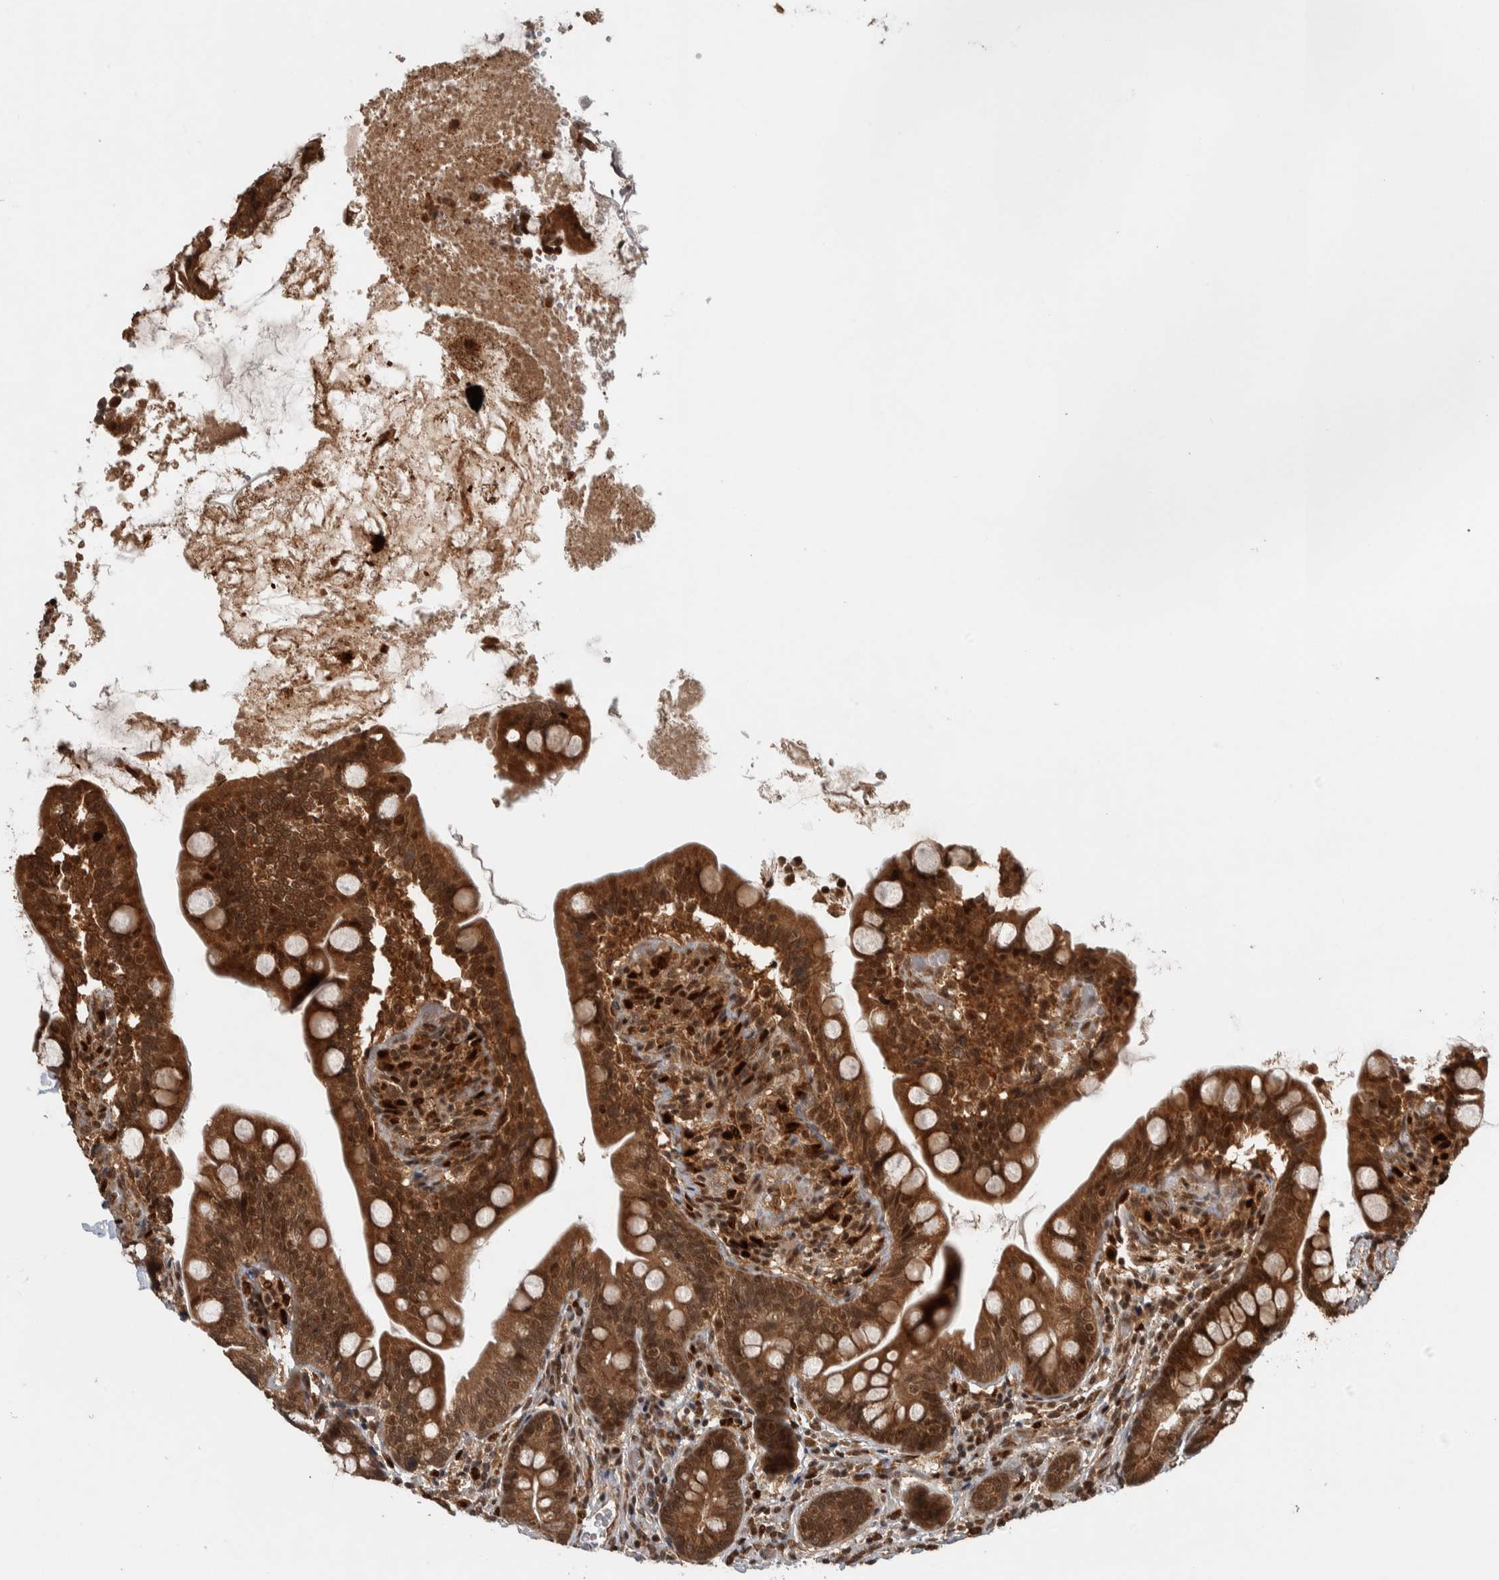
{"staining": {"intensity": "strong", "quantity": ">75%", "location": "cytoplasmic/membranous,nuclear"}, "tissue": "small intestine", "cell_type": "Glandular cells", "image_type": "normal", "snomed": [{"axis": "morphology", "description": "Normal tissue, NOS"}, {"axis": "topography", "description": "Small intestine"}], "caption": "Protein expression analysis of benign human small intestine reveals strong cytoplasmic/membranous,nuclear staining in about >75% of glandular cells.", "gene": "RPS6KA4", "patient": {"sex": "female", "age": 56}}